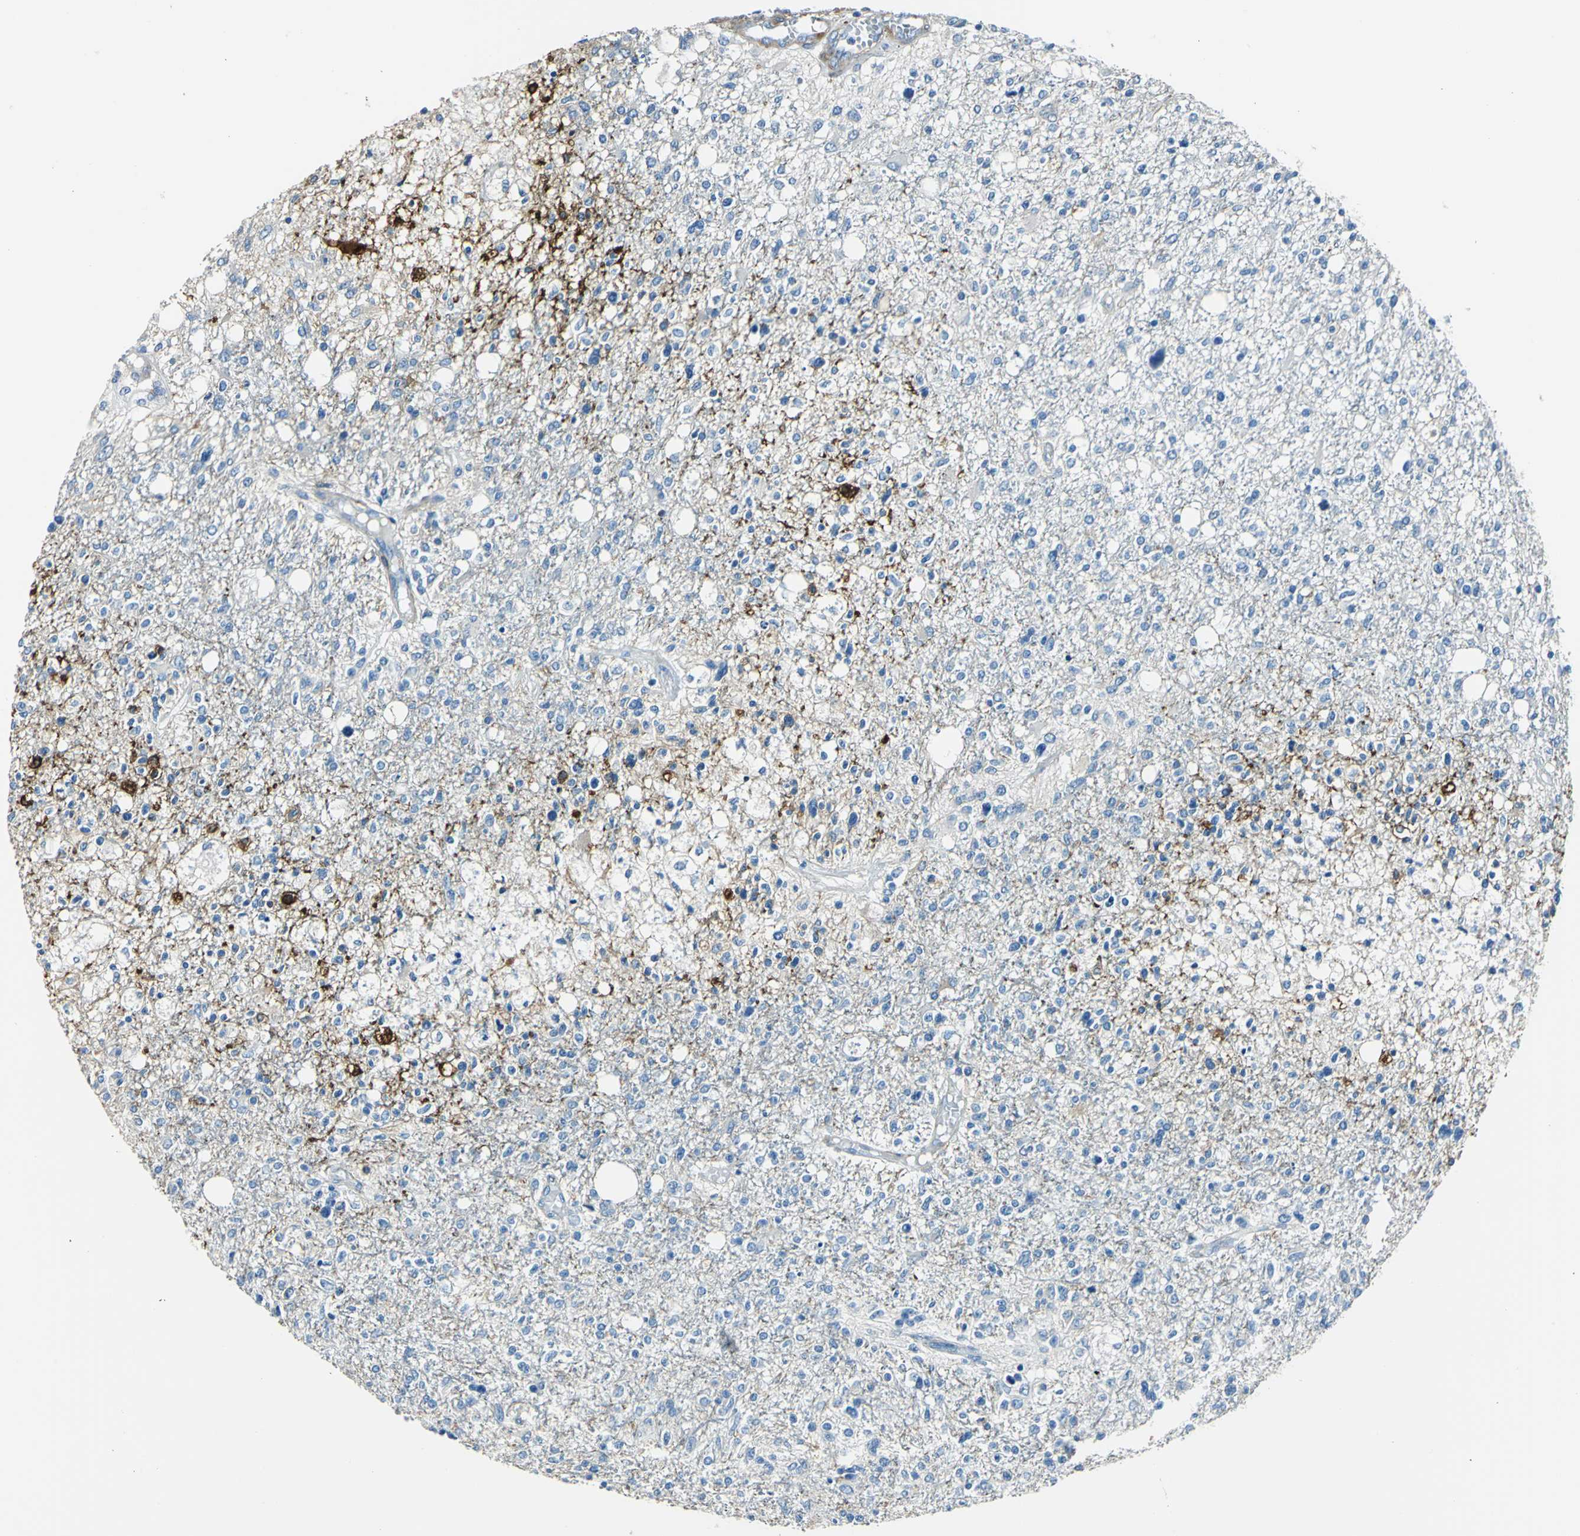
{"staining": {"intensity": "moderate", "quantity": "<25%", "location": "cytoplasmic/membranous"}, "tissue": "glioma", "cell_type": "Tumor cells", "image_type": "cancer", "snomed": [{"axis": "morphology", "description": "Glioma, malignant, High grade"}, {"axis": "topography", "description": "Cerebral cortex"}], "caption": "Protein staining by IHC exhibits moderate cytoplasmic/membranous expression in approximately <25% of tumor cells in glioma. The protein of interest is shown in brown color, while the nuclei are stained blue.", "gene": "AKAP12", "patient": {"sex": "male", "age": 76}}